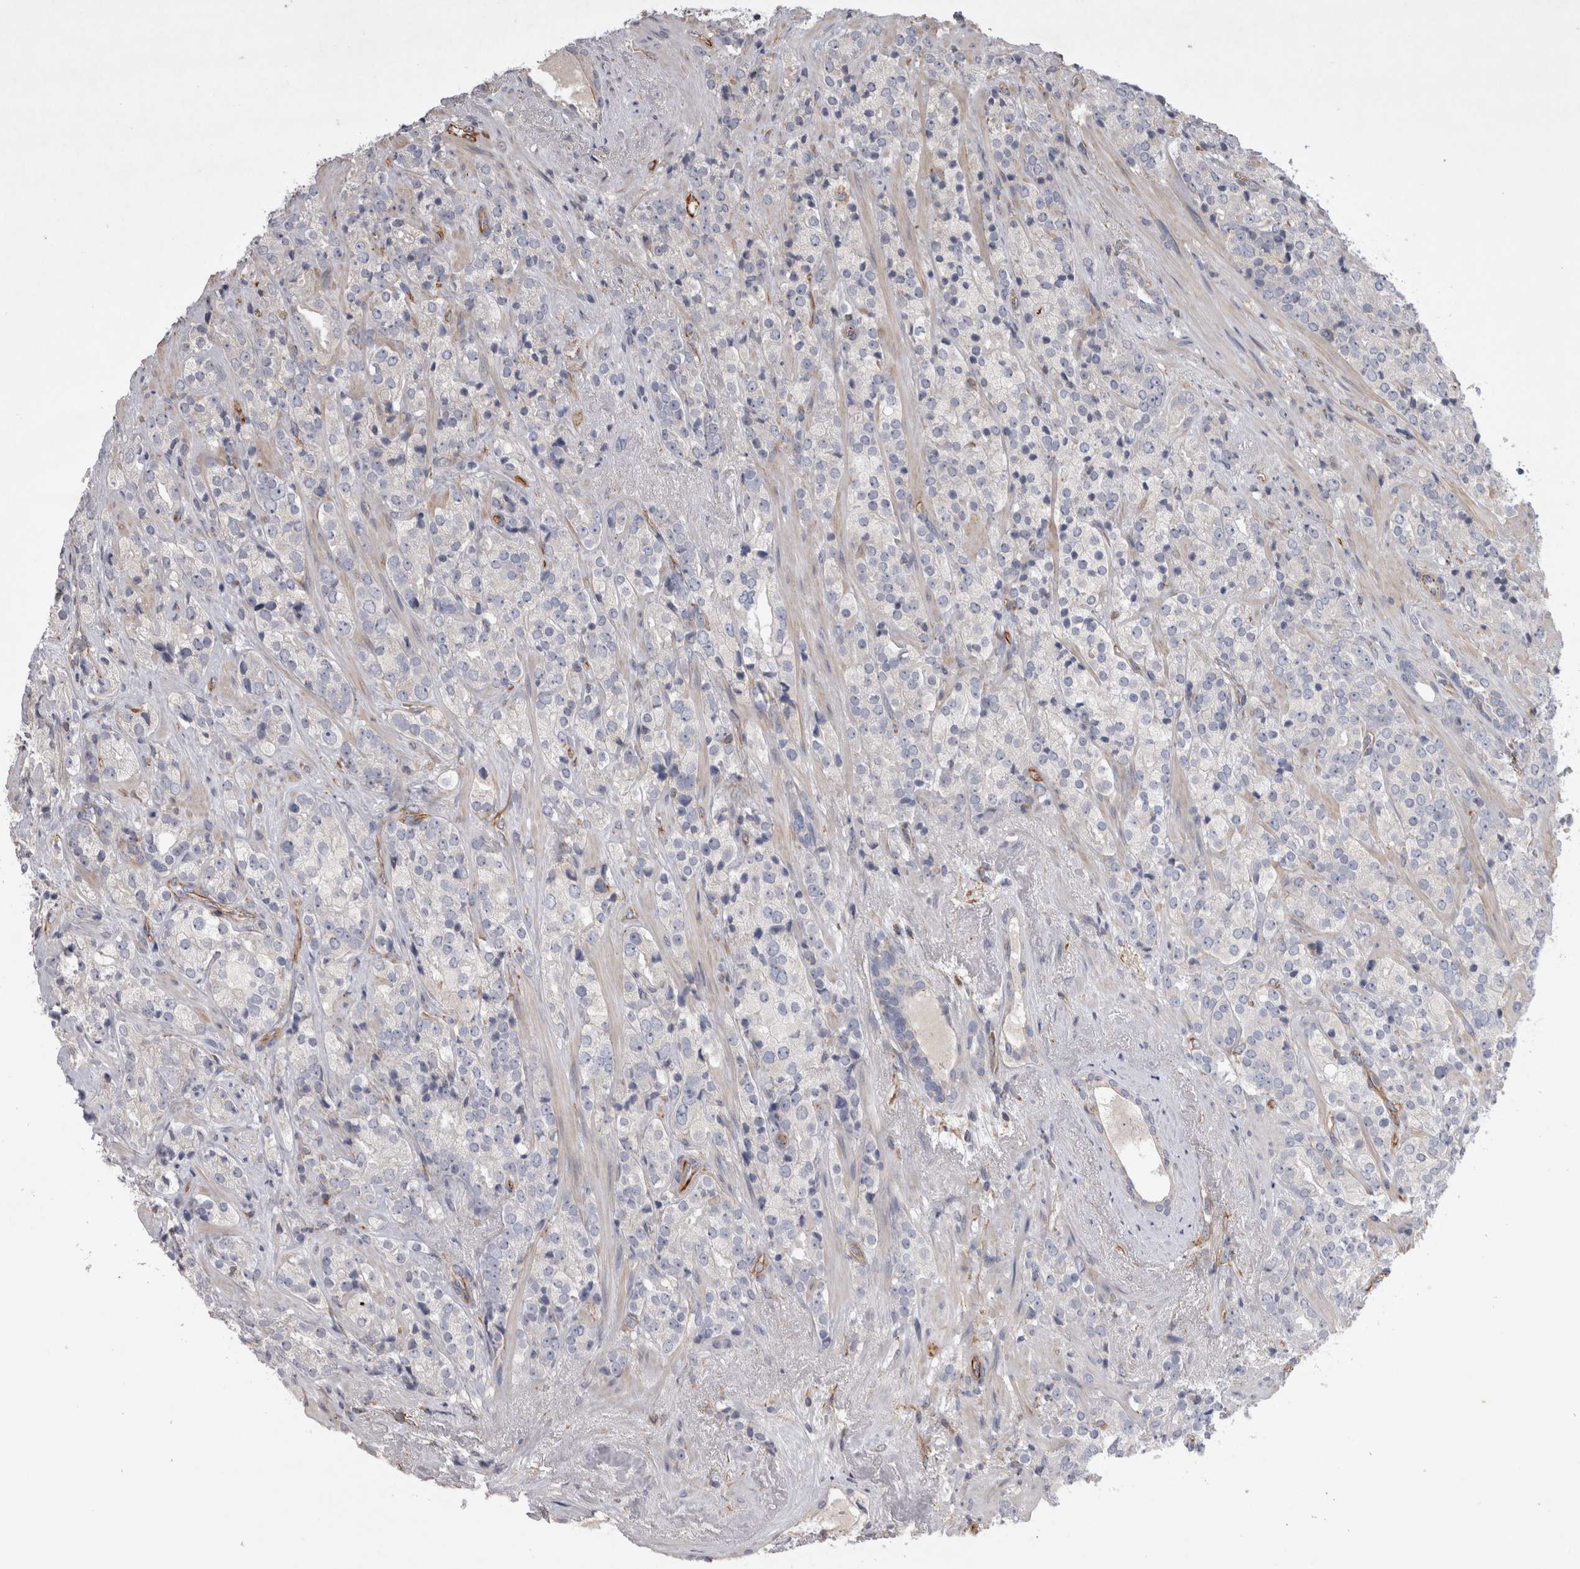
{"staining": {"intensity": "negative", "quantity": "none", "location": "none"}, "tissue": "prostate cancer", "cell_type": "Tumor cells", "image_type": "cancer", "snomed": [{"axis": "morphology", "description": "Adenocarcinoma, High grade"}, {"axis": "topography", "description": "Prostate"}], "caption": "The micrograph shows no staining of tumor cells in high-grade adenocarcinoma (prostate).", "gene": "STRADB", "patient": {"sex": "male", "age": 71}}